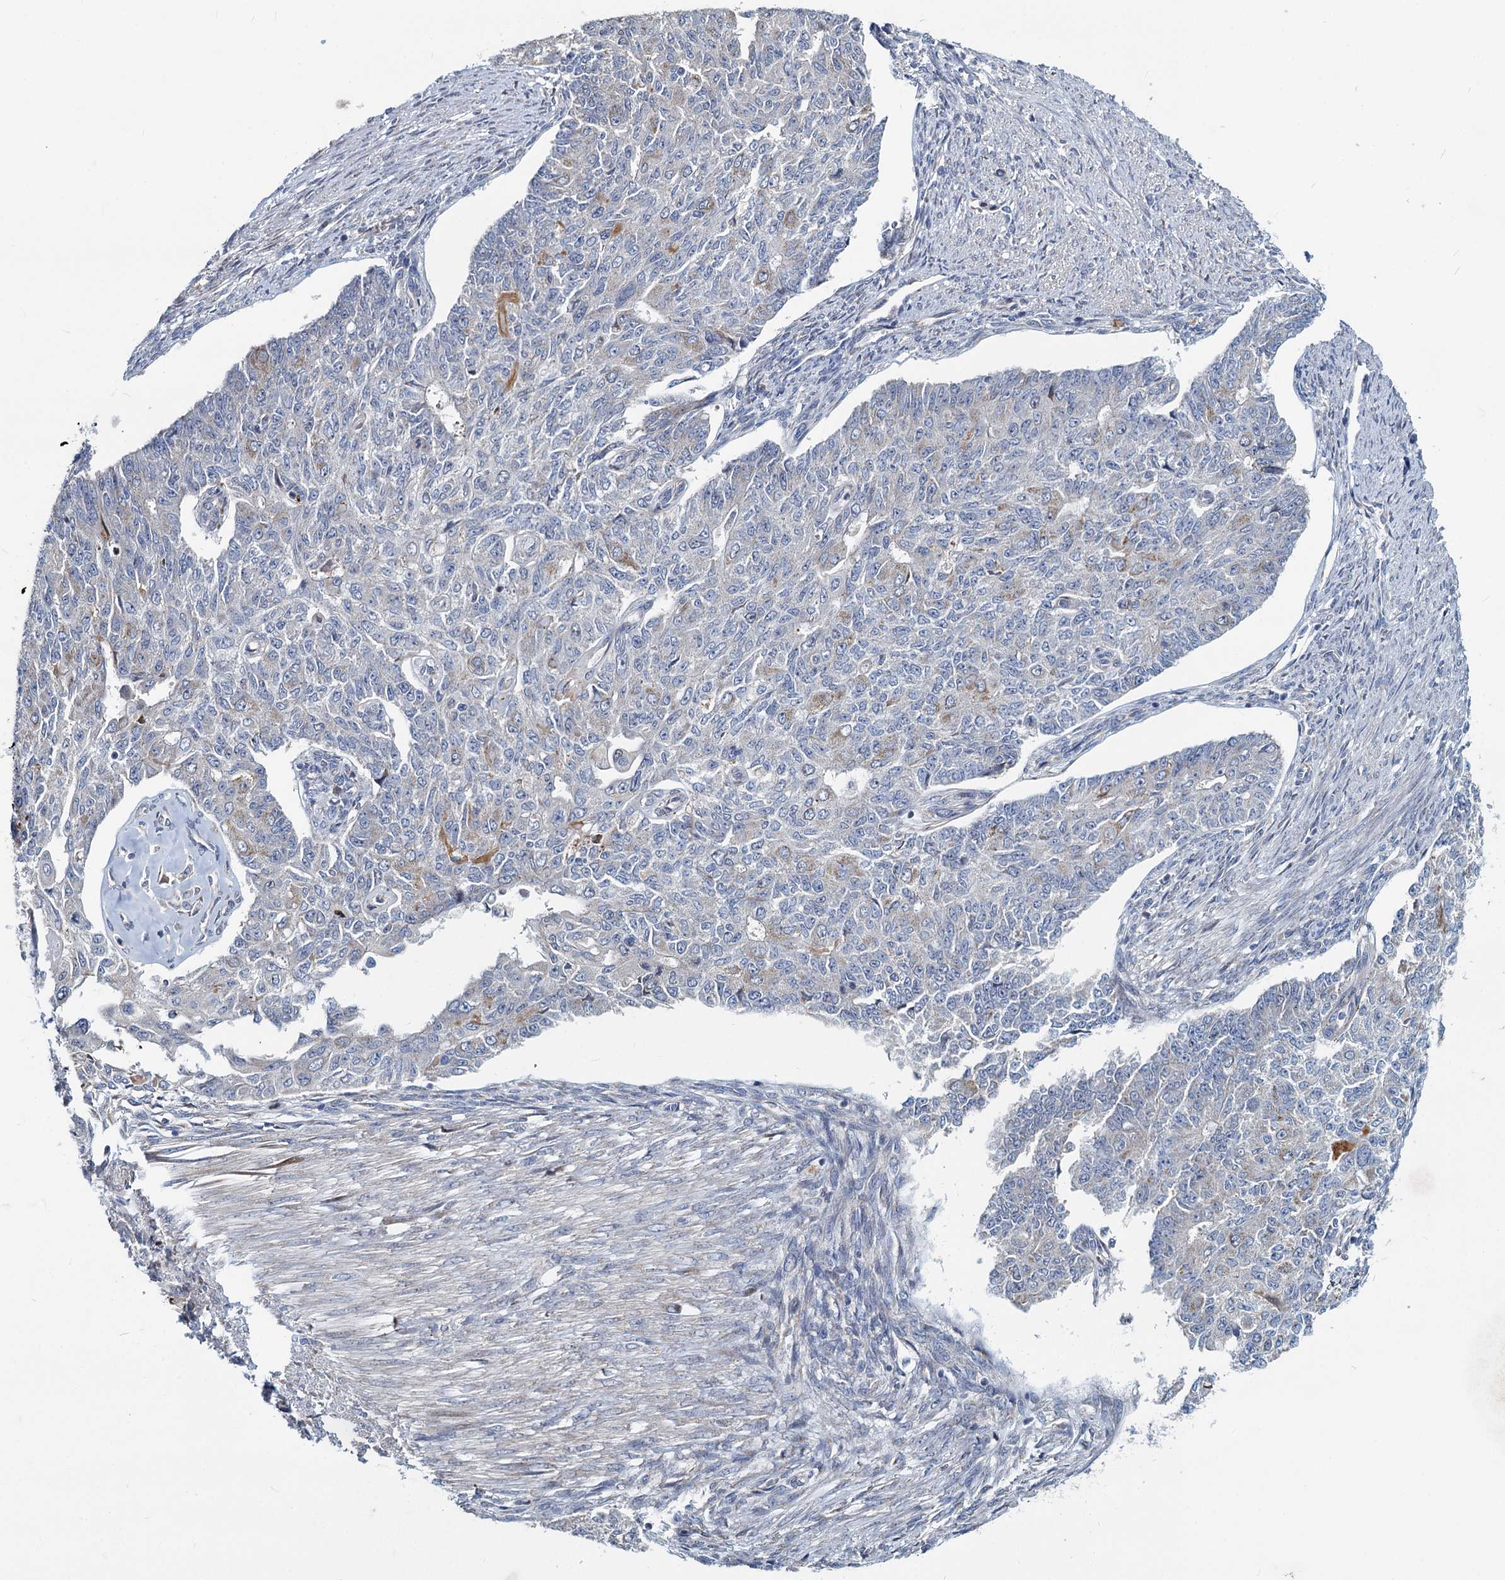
{"staining": {"intensity": "weak", "quantity": "<25%", "location": "cytoplasmic/membranous"}, "tissue": "endometrial cancer", "cell_type": "Tumor cells", "image_type": "cancer", "snomed": [{"axis": "morphology", "description": "Adenocarcinoma, NOS"}, {"axis": "topography", "description": "Endometrium"}], "caption": "Tumor cells show no significant positivity in endometrial adenocarcinoma.", "gene": "DCUN1D2", "patient": {"sex": "female", "age": 32}}